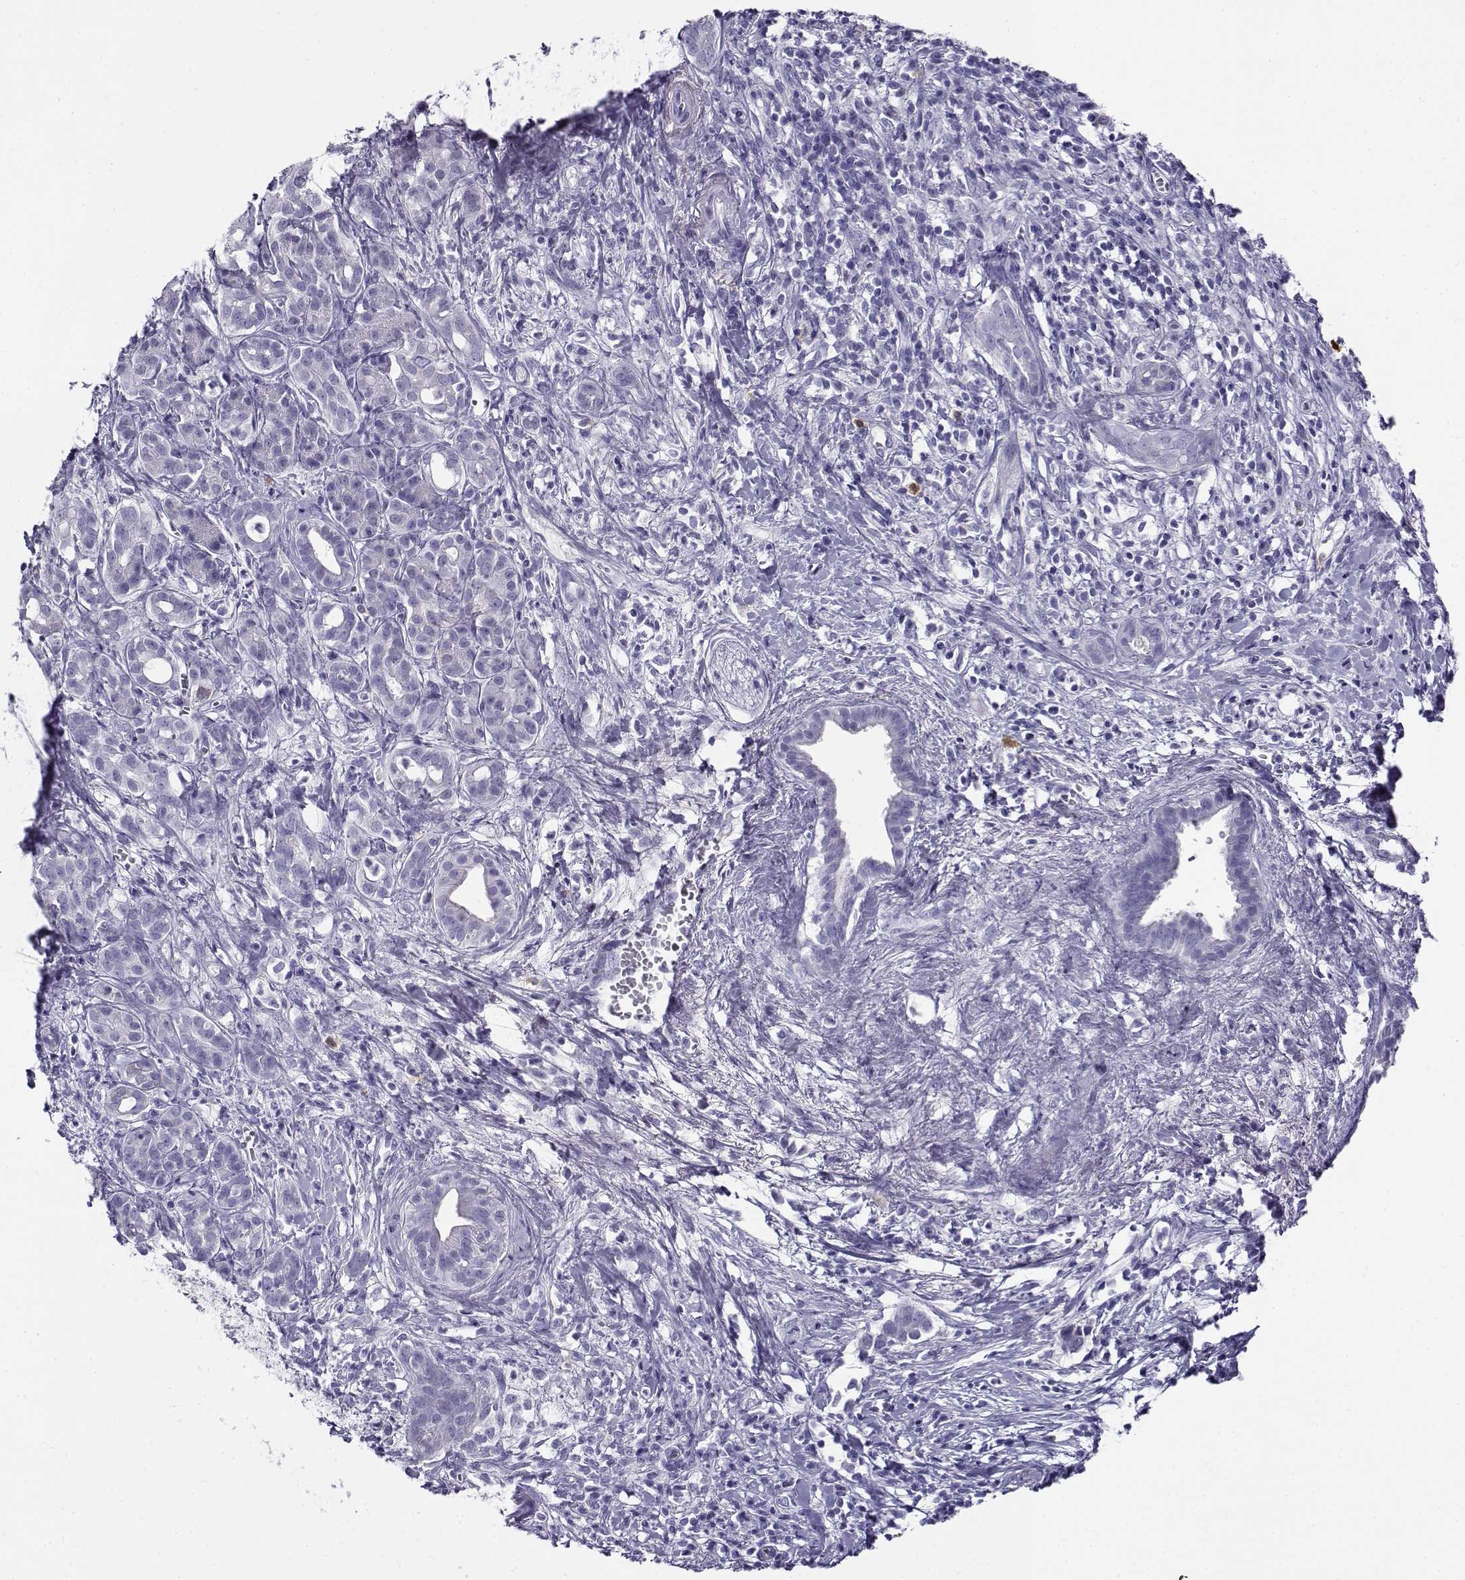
{"staining": {"intensity": "negative", "quantity": "none", "location": "none"}, "tissue": "pancreatic cancer", "cell_type": "Tumor cells", "image_type": "cancer", "snomed": [{"axis": "morphology", "description": "Adenocarcinoma, NOS"}, {"axis": "topography", "description": "Pancreas"}], "caption": "This is a image of immunohistochemistry (IHC) staining of pancreatic cancer (adenocarcinoma), which shows no positivity in tumor cells.", "gene": "CABS1", "patient": {"sex": "male", "age": 61}}